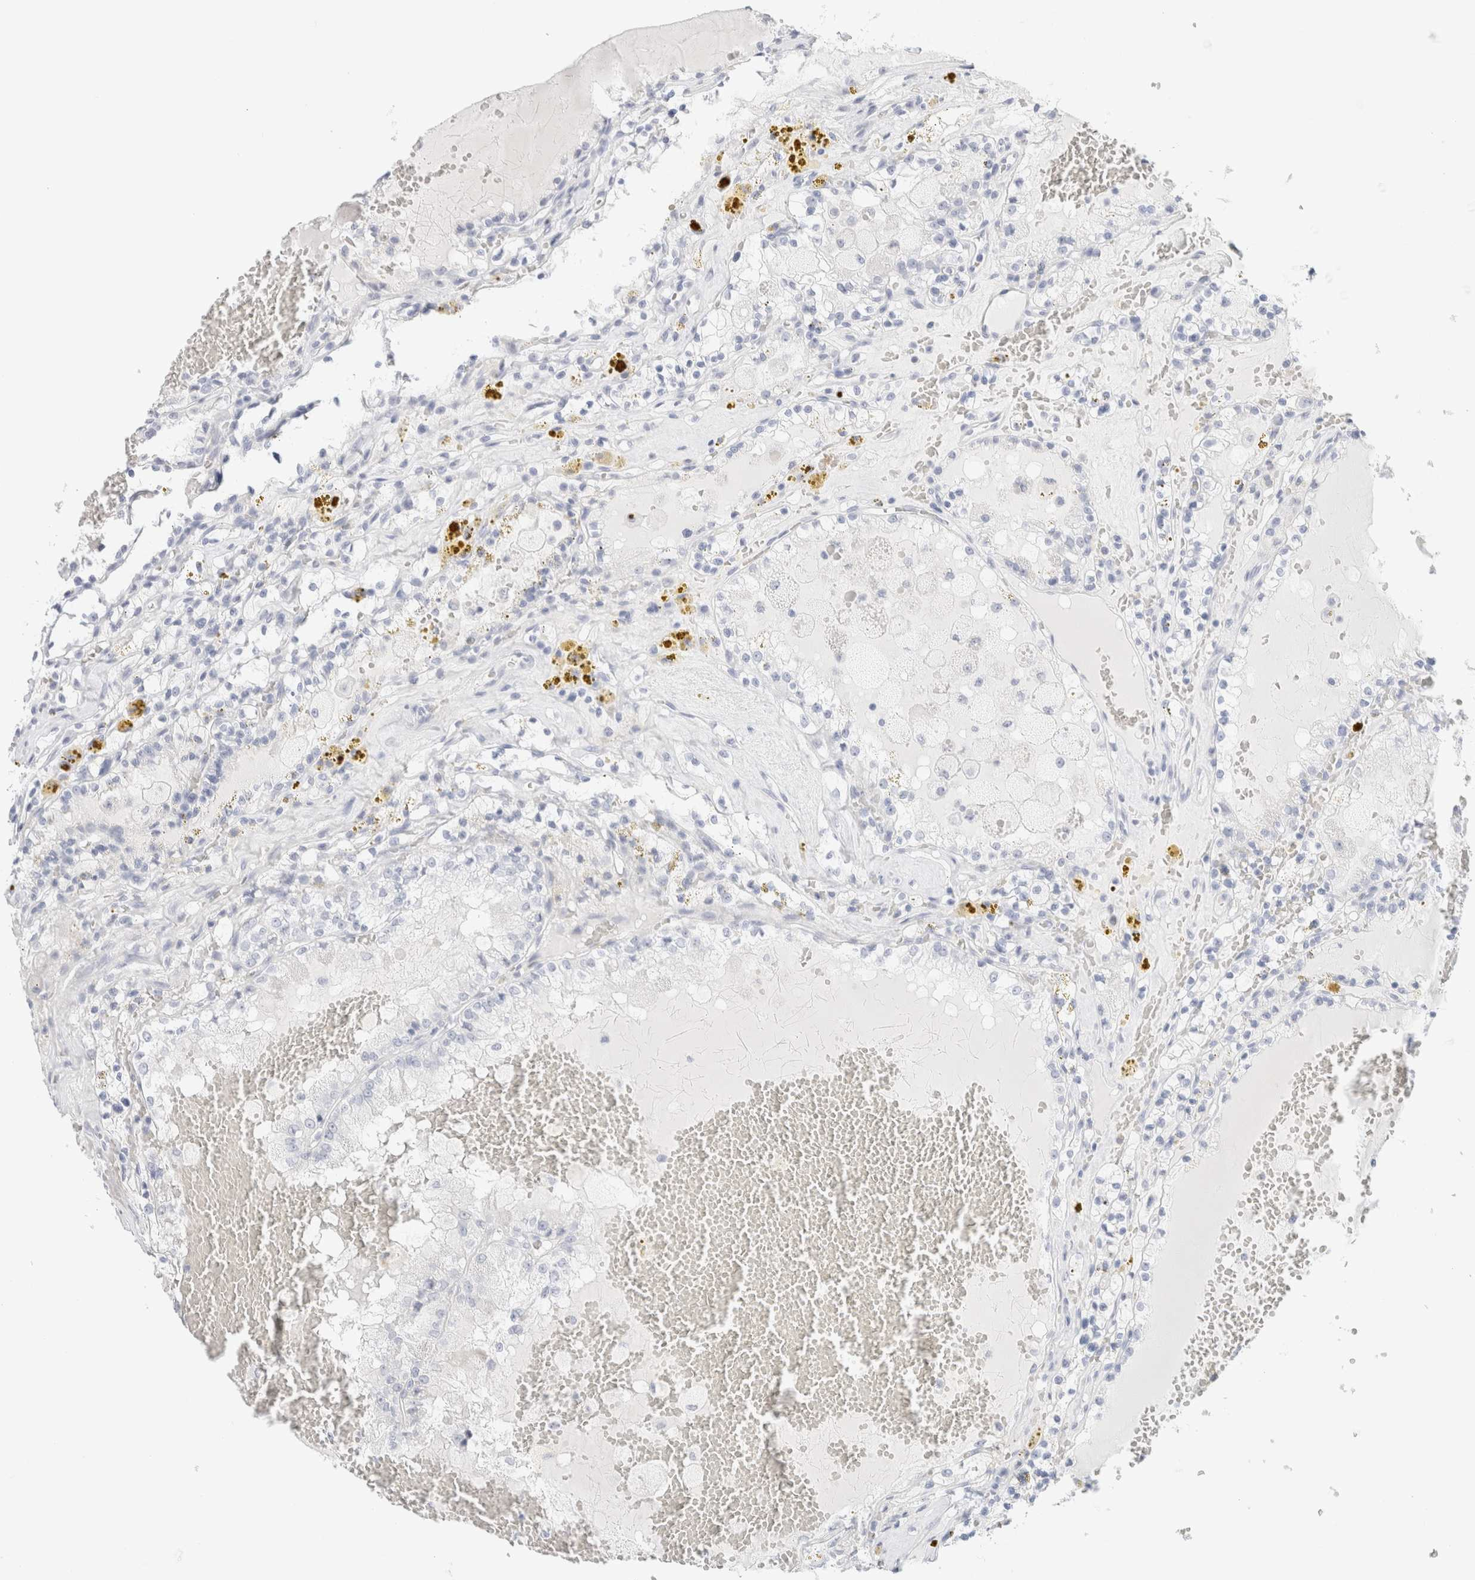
{"staining": {"intensity": "negative", "quantity": "none", "location": "none"}, "tissue": "renal cancer", "cell_type": "Tumor cells", "image_type": "cancer", "snomed": [{"axis": "morphology", "description": "Adenocarcinoma, NOS"}, {"axis": "topography", "description": "Kidney"}], "caption": "This is an immunohistochemistry (IHC) image of human renal cancer (adenocarcinoma). There is no positivity in tumor cells.", "gene": "RTN4", "patient": {"sex": "female", "age": 56}}